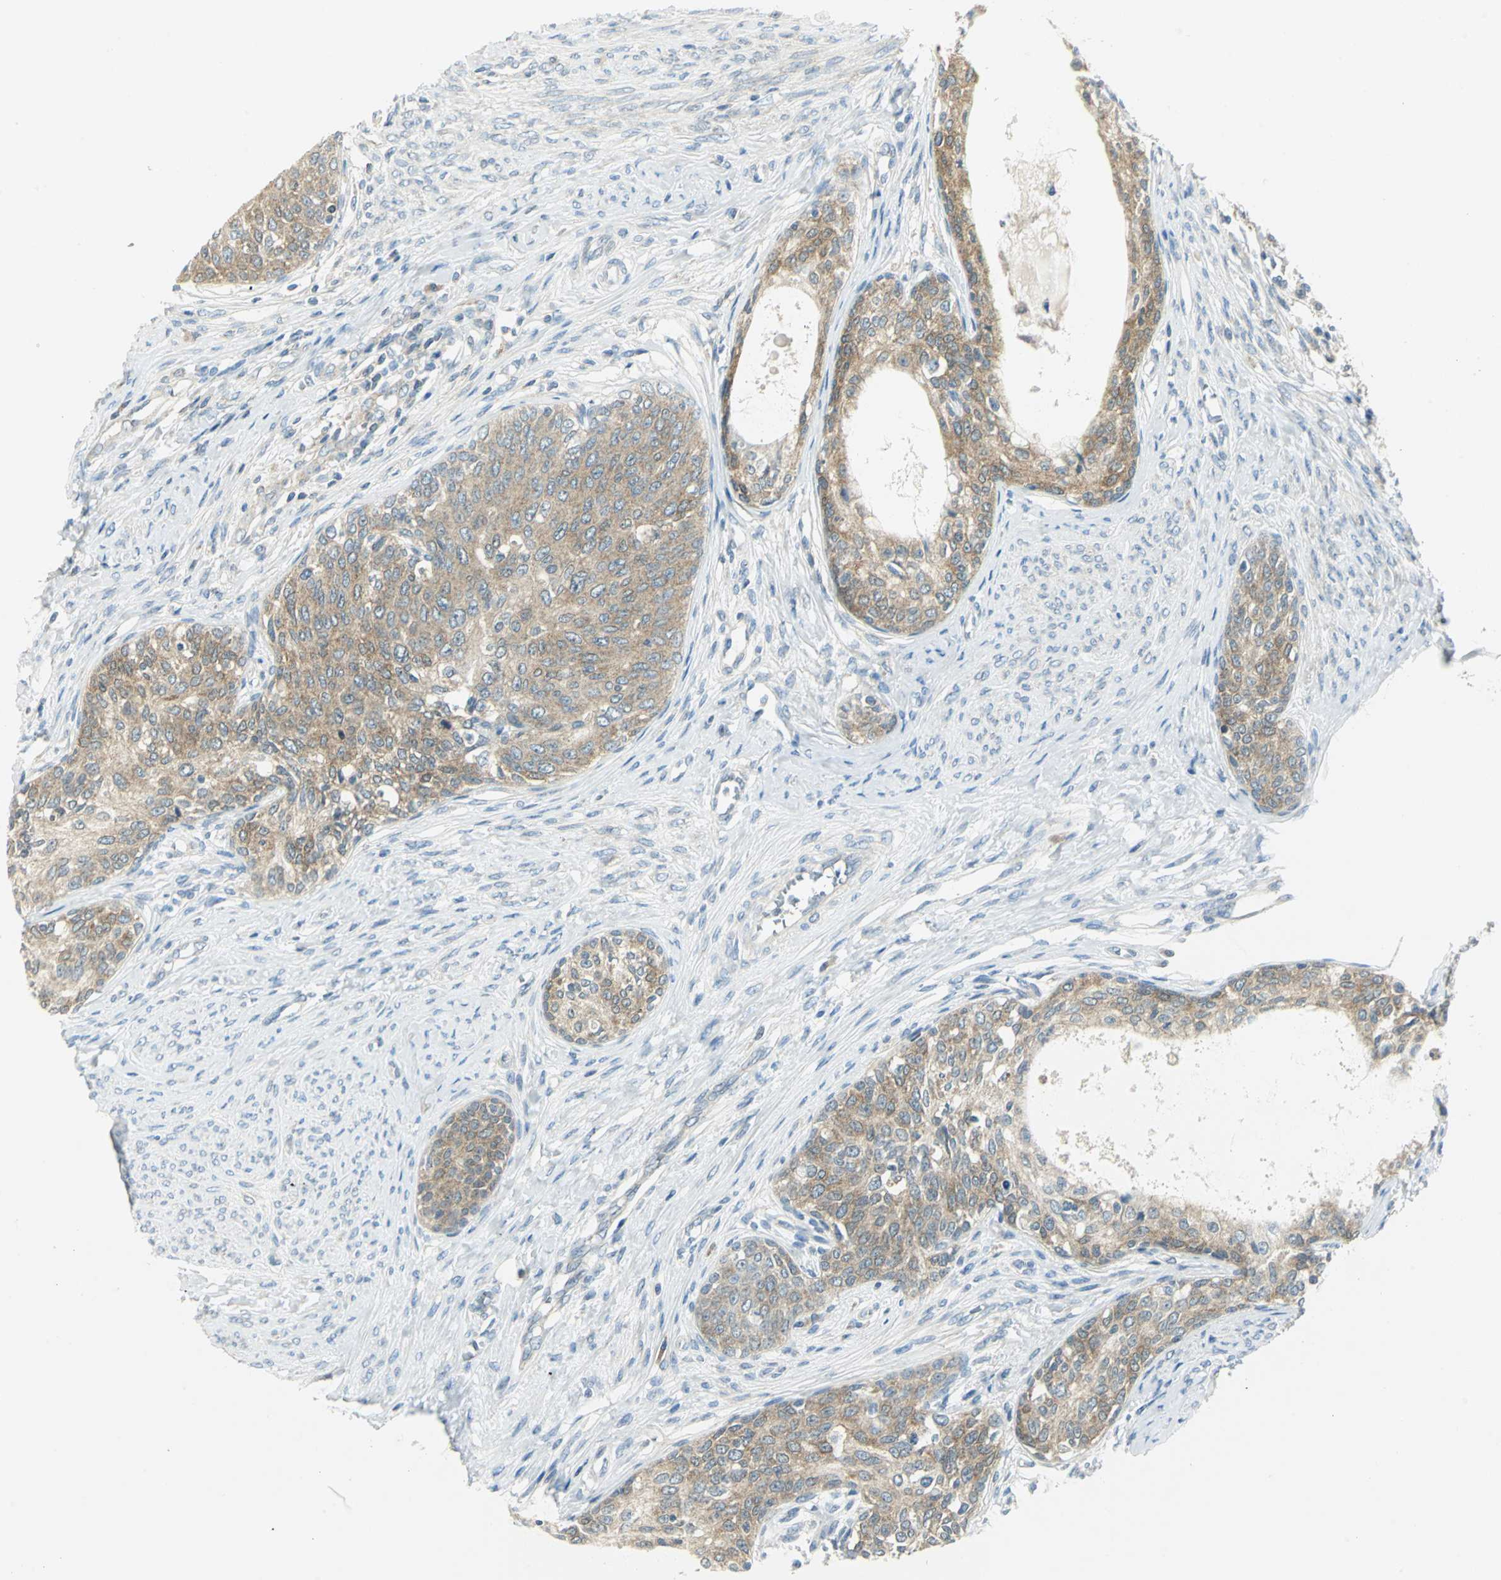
{"staining": {"intensity": "weak", "quantity": ">75%", "location": "cytoplasmic/membranous"}, "tissue": "cervical cancer", "cell_type": "Tumor cells", "image_type": "cancer", "snomed": [{"axis": "morphology", "description": "Squamous cell carcinoma, NOS"}, {"axis": "morphology", "description": "Adenocarcinoma, NOS"}, {"axis": "topography", "description": "Cervix"}], "caption": "Weak cytoplasmic/membranous staining for a protein is appreciated in approximately >75% of tumor cells of squamous cell carcinoma (cervical) using IHC.", "gene": "ALDOA", "patient": {"sex": "female", "age": 52}}